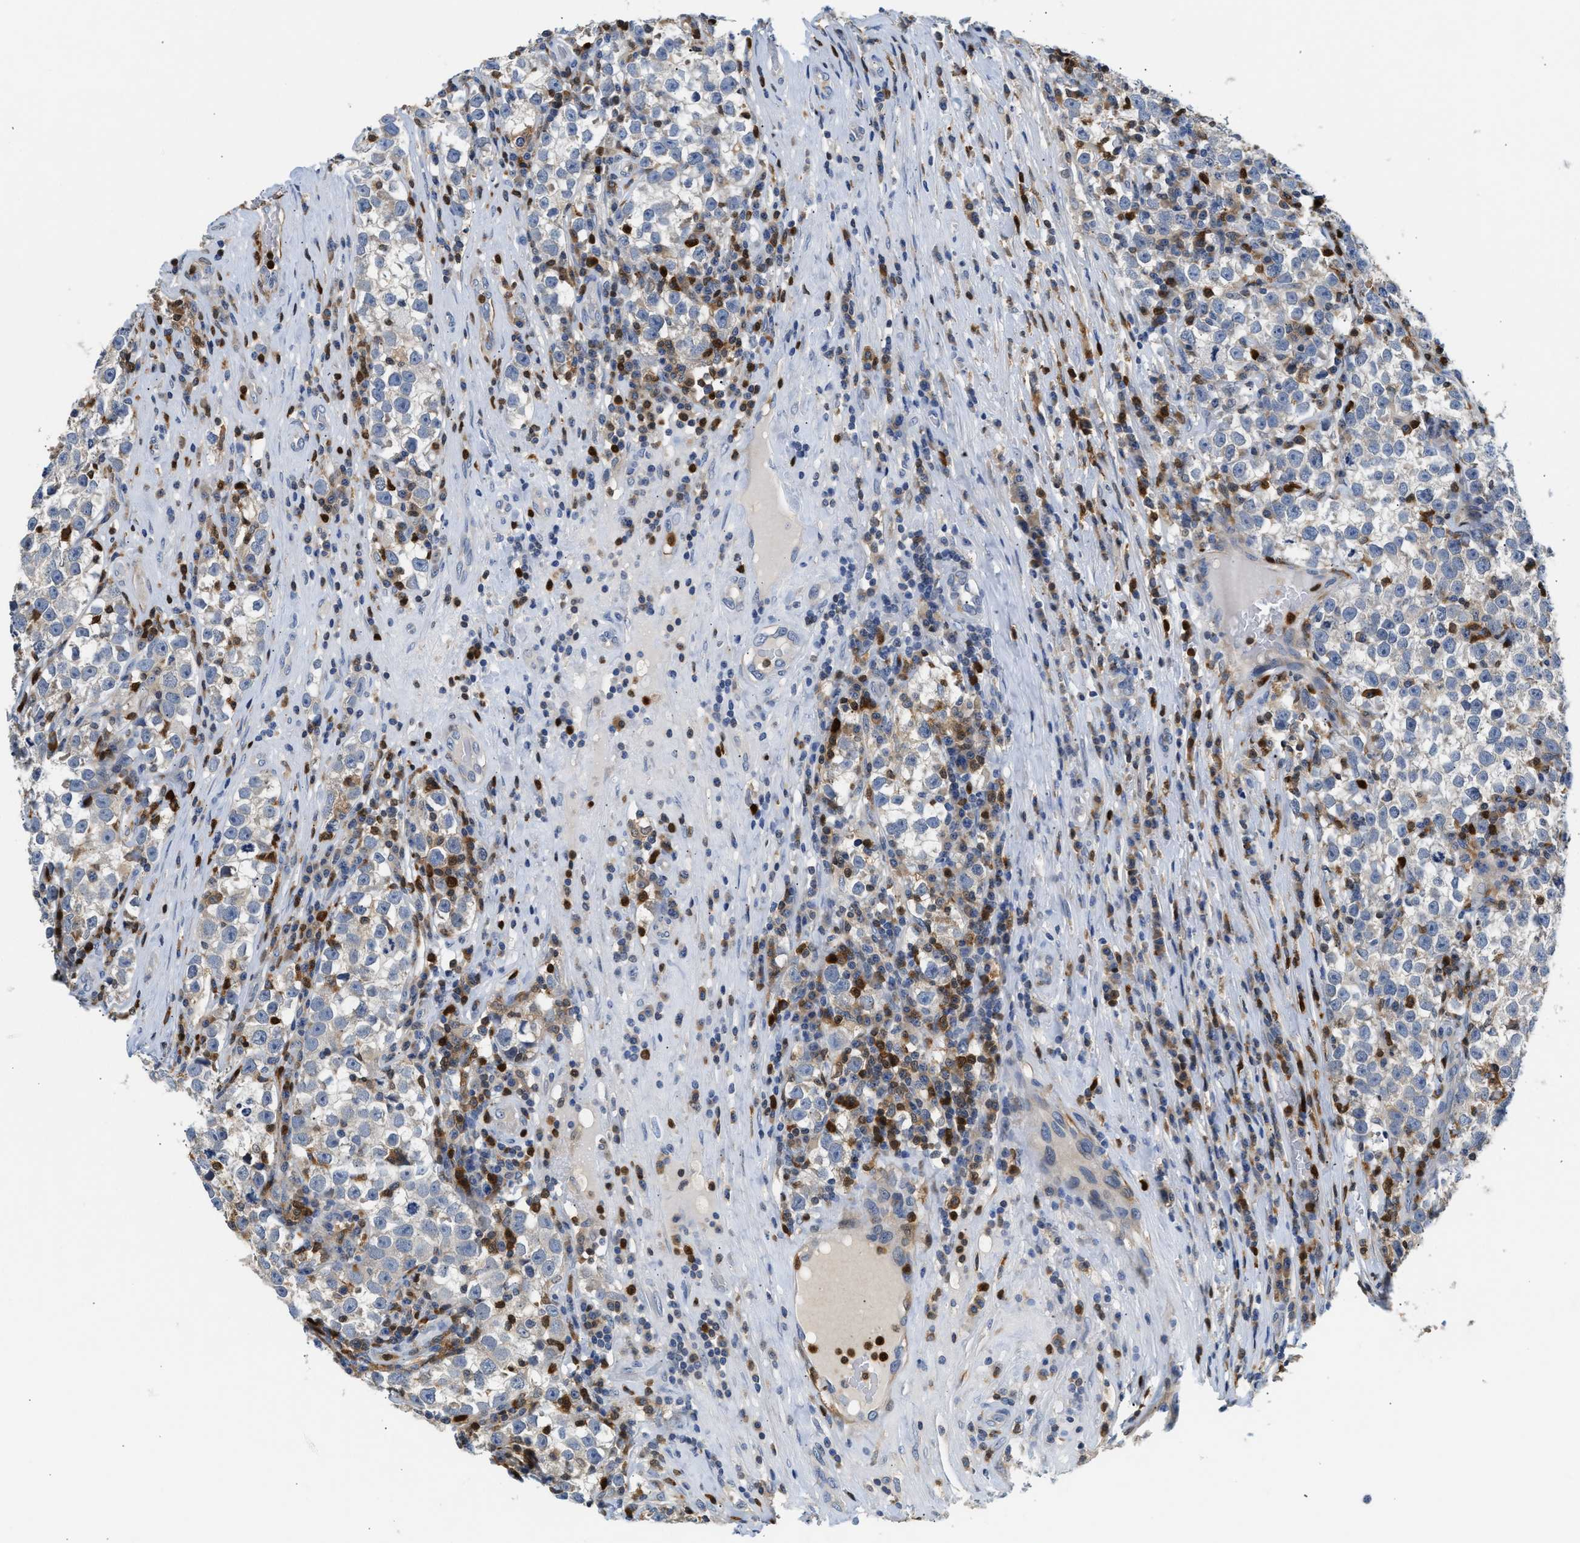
{"staining": {"intensity": "negative", "quantity": "none", "location": "none"}, "tissue": "testis cancer", "cell_type": "Tumor cells", "image_type": "cancer", "snomed": [{"axis": "morphology", "description": "Normal tissue, NOS"}, {"axis": "morphology", "description": "Seminoma, NOS"}, {"axis": "topography", "description": "Testis"}], "caption": "DAB immunohistochemical staining of human testis cancer demonstrates no significant expression in tumor cells.", "gene": "SLIT2", "patient": {"sex": "male", "age": 43}}